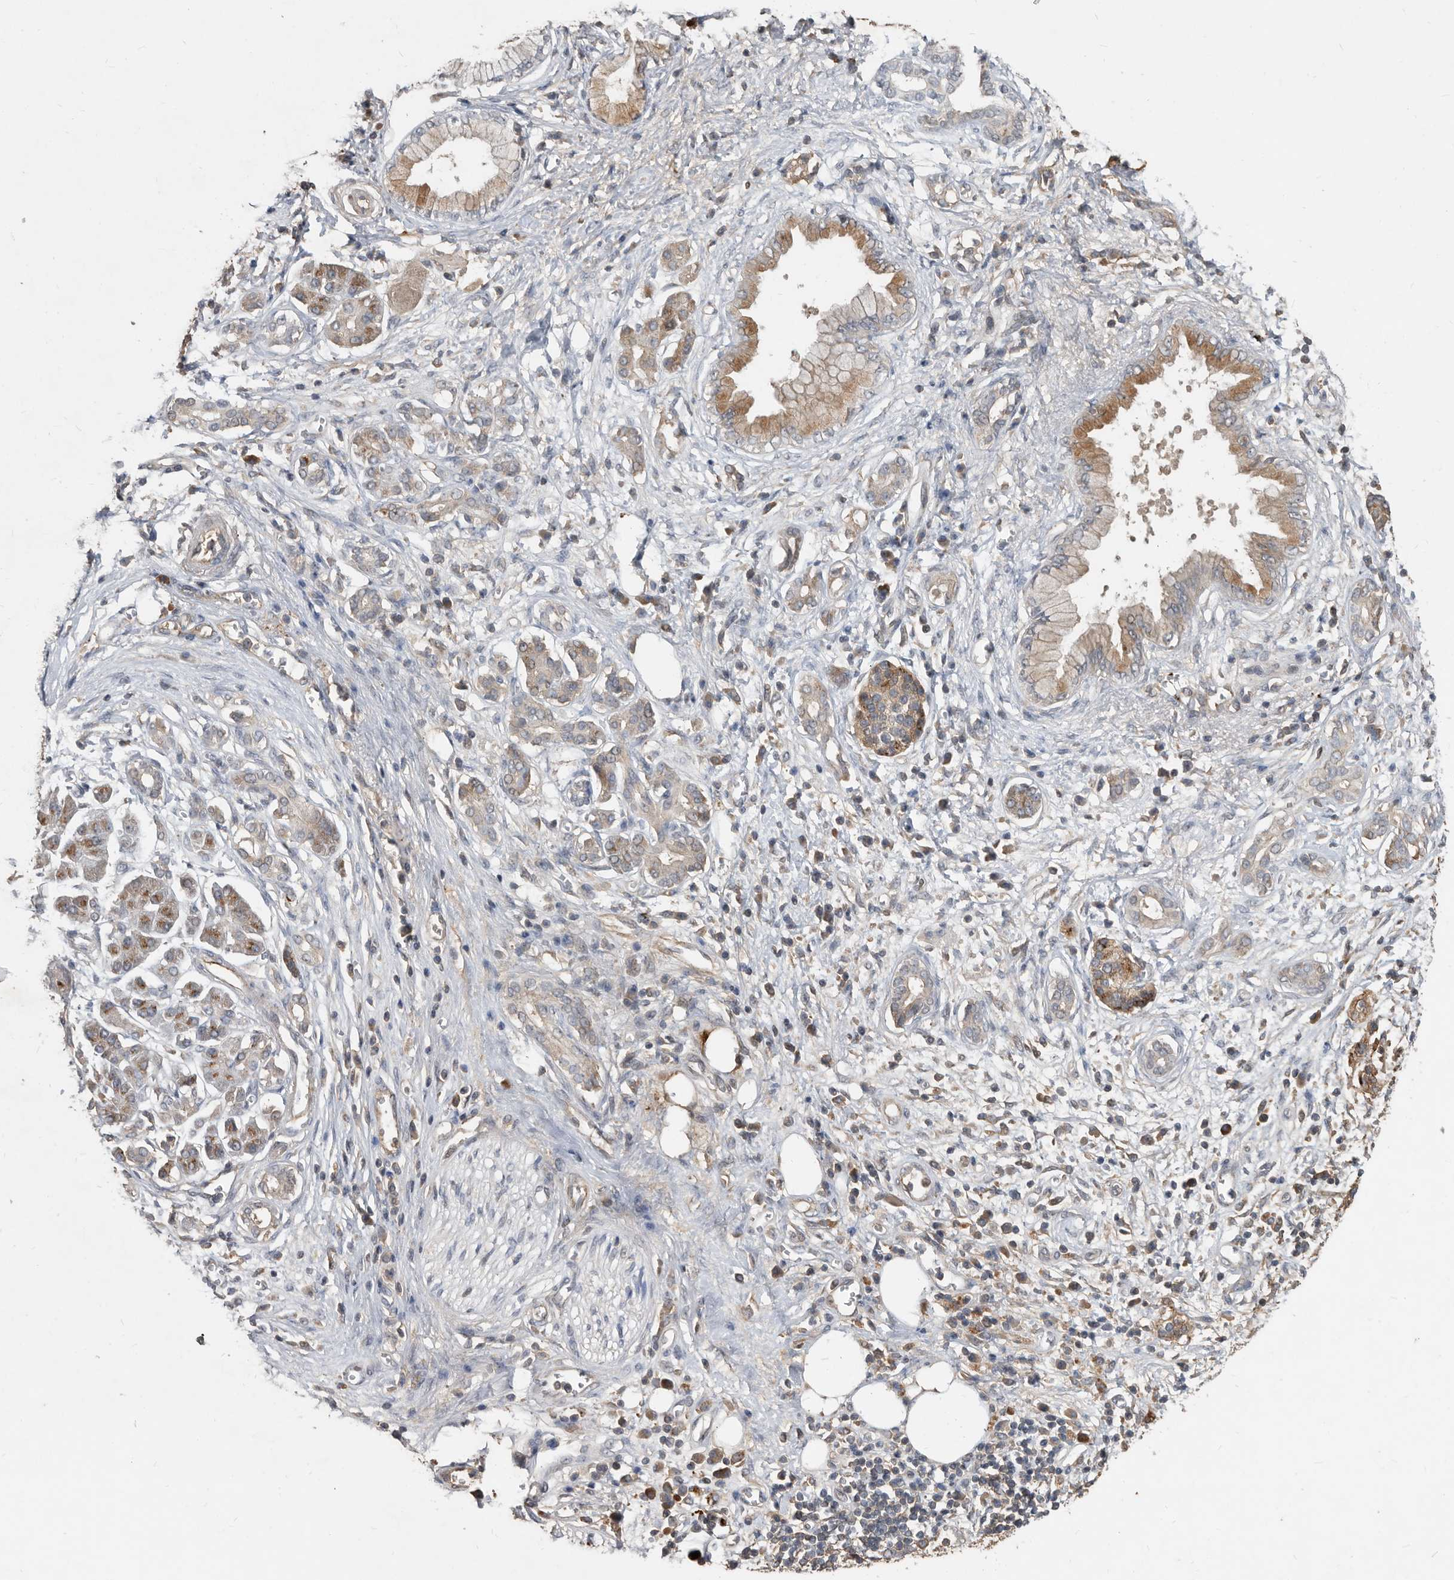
{"staining": {"intensity": "moderate", "quantity": ">75%", "location": "cytoplasmic/membranous"}, "tissue": "pancreatic cancer", "cell_type": "Tumor cells", "image_type": "cancer", "snomed": [{"axis": "morphology", "description": "Adenocarcinoma, NOS"}, {"axis": "topography", "description": "Pancreas"}], "caption": "Immunohistochemistry (IHC) of adenocarcinoma (pancreatic) reveals medium levels of moderate cytoplasmic/membranous staining in approximately >75% of tumor cells. Nuclei are stained in blue.", "gene": "PI15", "patient": {"sex": "male", "age": 78}}